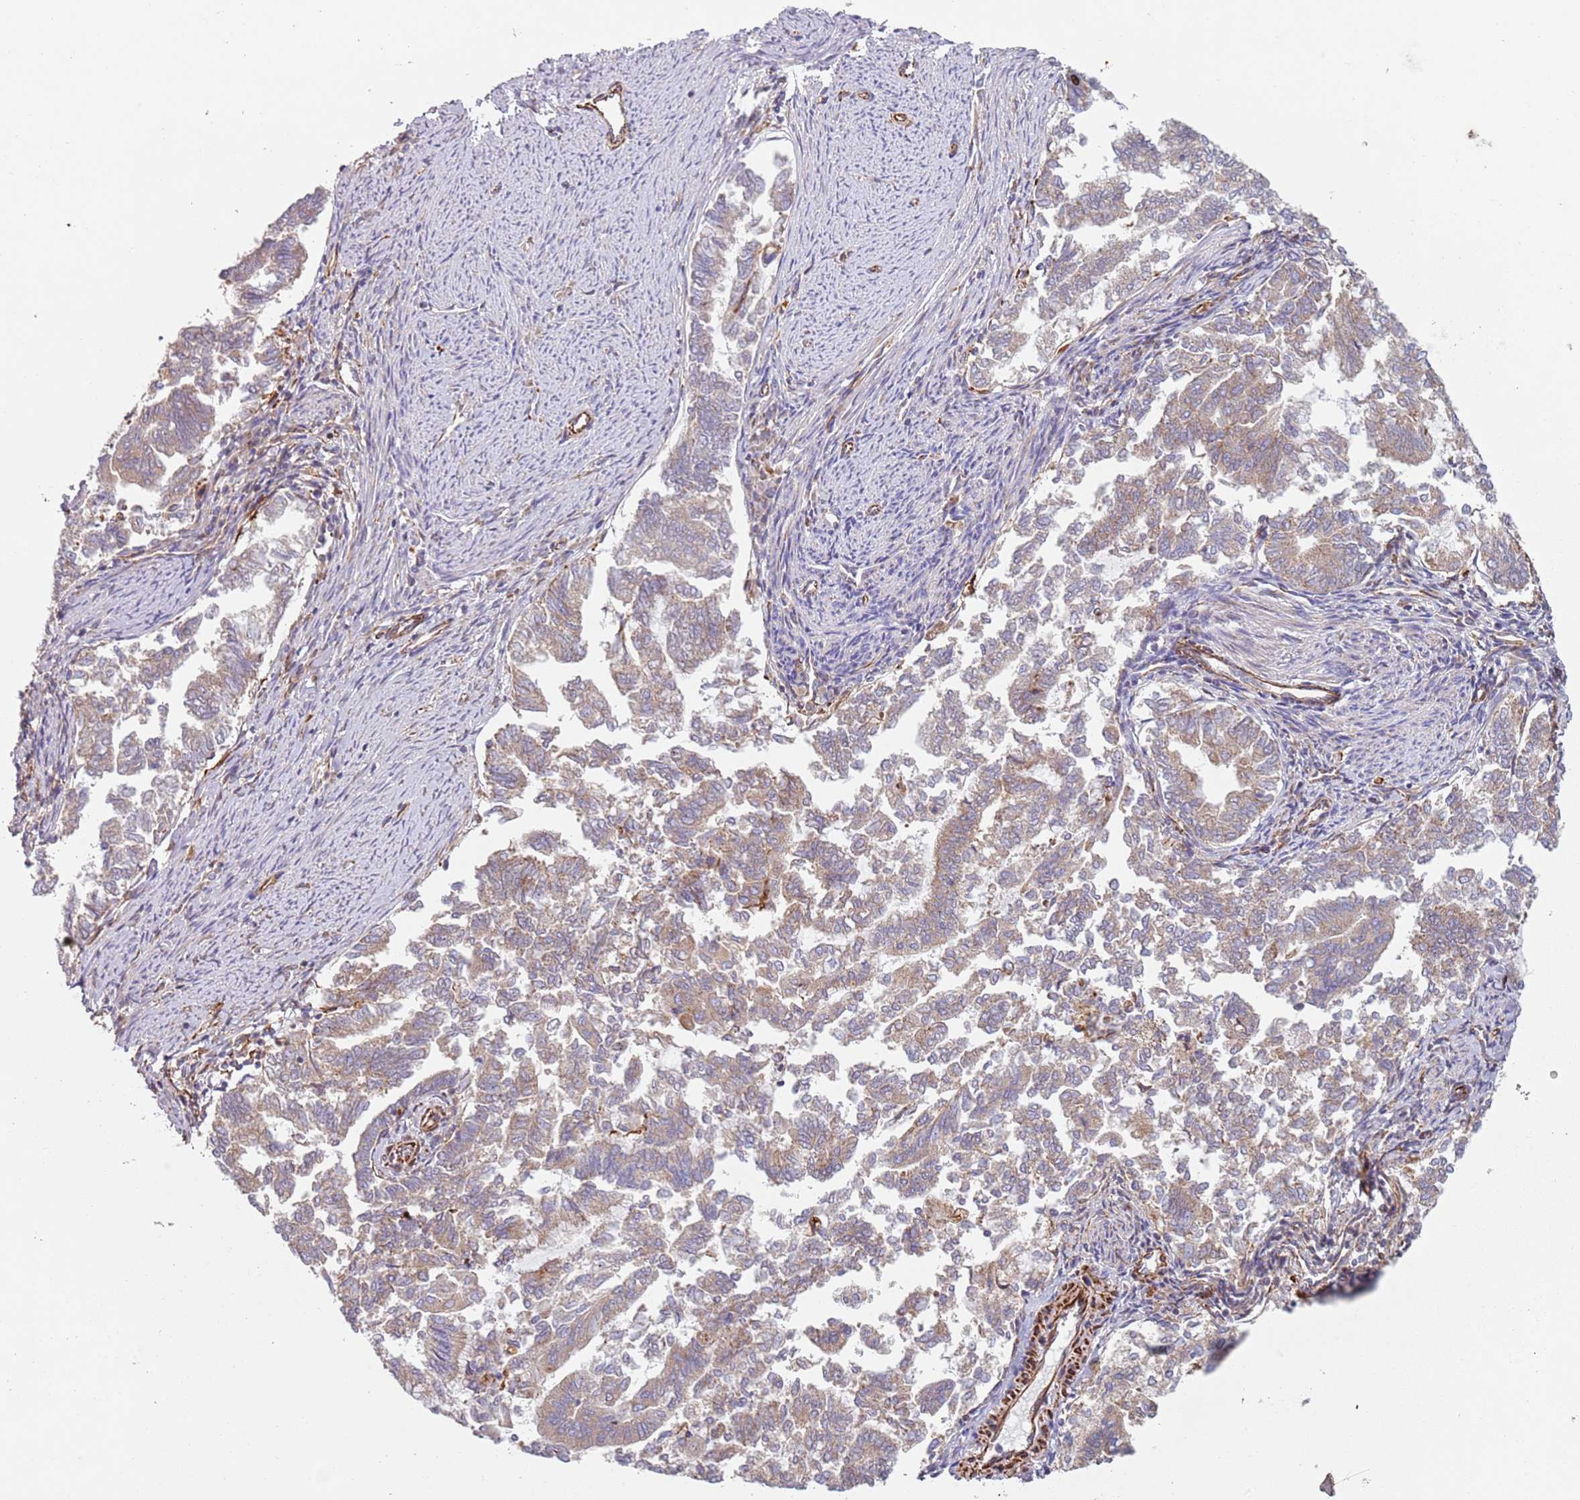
{"staining": {"intensity": "weak", "quantity": ">75%", "location": "cytoplasmic/membranous"}, "tissue": "endometrial cancer", "cell_type": "Tumor cells", "image_type": "cancer", "snomed": [{"axis": "morphology", "description": "Adenocarcinoma, NOS"}, {"axis": "topography", "description": "Endometrium"}], "caption": "Endometrial cancer (adenocarcinoma) stained with DAB immunohistochemistry displays low levels of weak cytoplasmic/membranous positivity in about >75% of tumor cells.", "gene": "SNAPIN", "patient": {"sex": "female", "age": 79}}